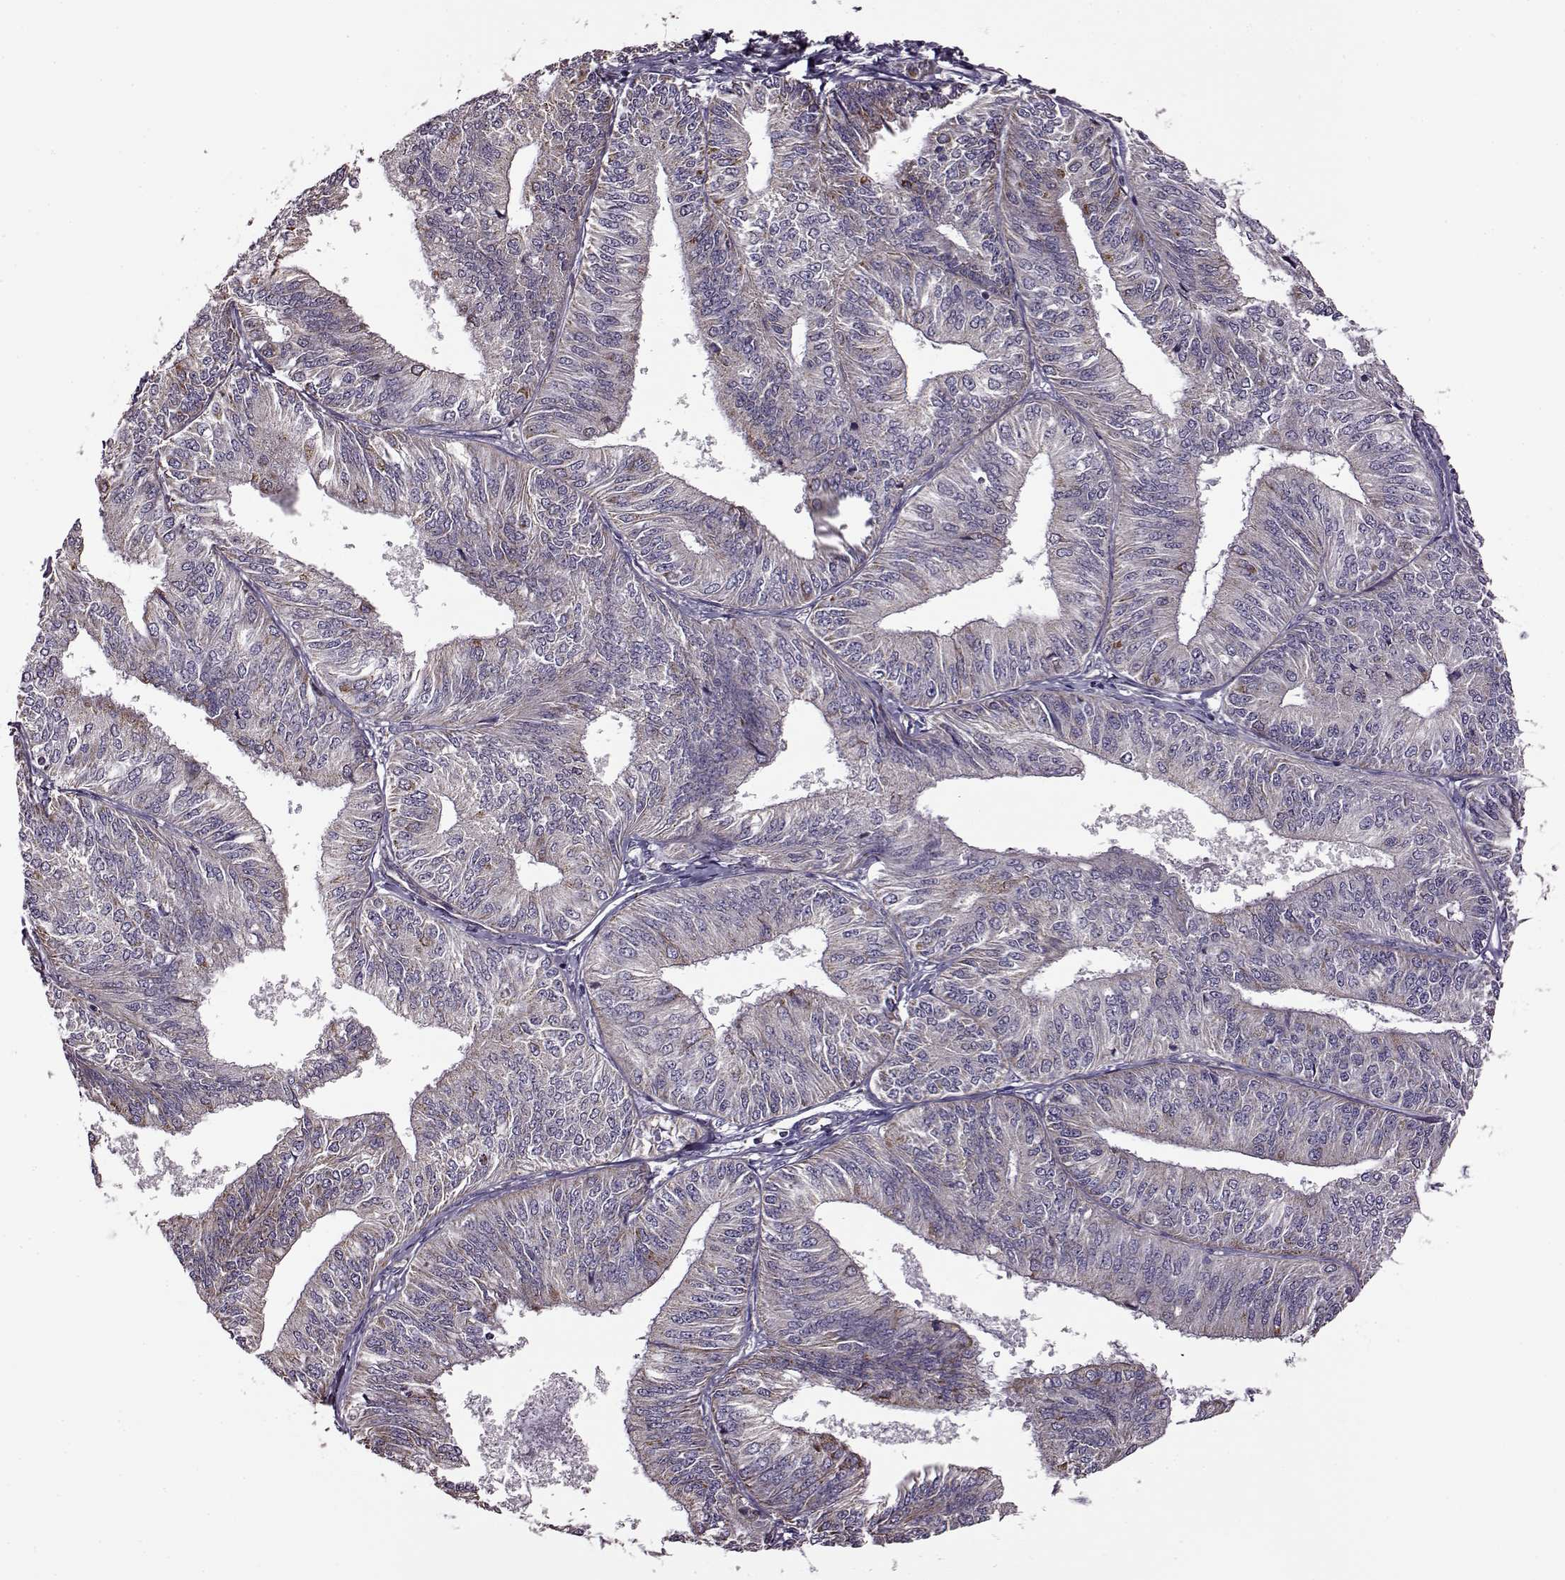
{"staining": {"intensity": "weak", "quantity": "<25%", "location": "cytoplasmic/membranous"}, "tissue": "endometrial cancer", "cell_type": "Tumor cells", "image_type": "cancer", "snomed": [{"axis": "morphology", "description": "Adenocarcinoma, NOS"}, {"axis": "topography", "description": "Endometrium"}], "caption": "IHC photomicrograph of human endometrial adenocarcinoma stained for a protein (brown), which exhibits no expression in tumor cells.", "gene": "MTSS1", "patient": {"sex": "female", "age": 58}}